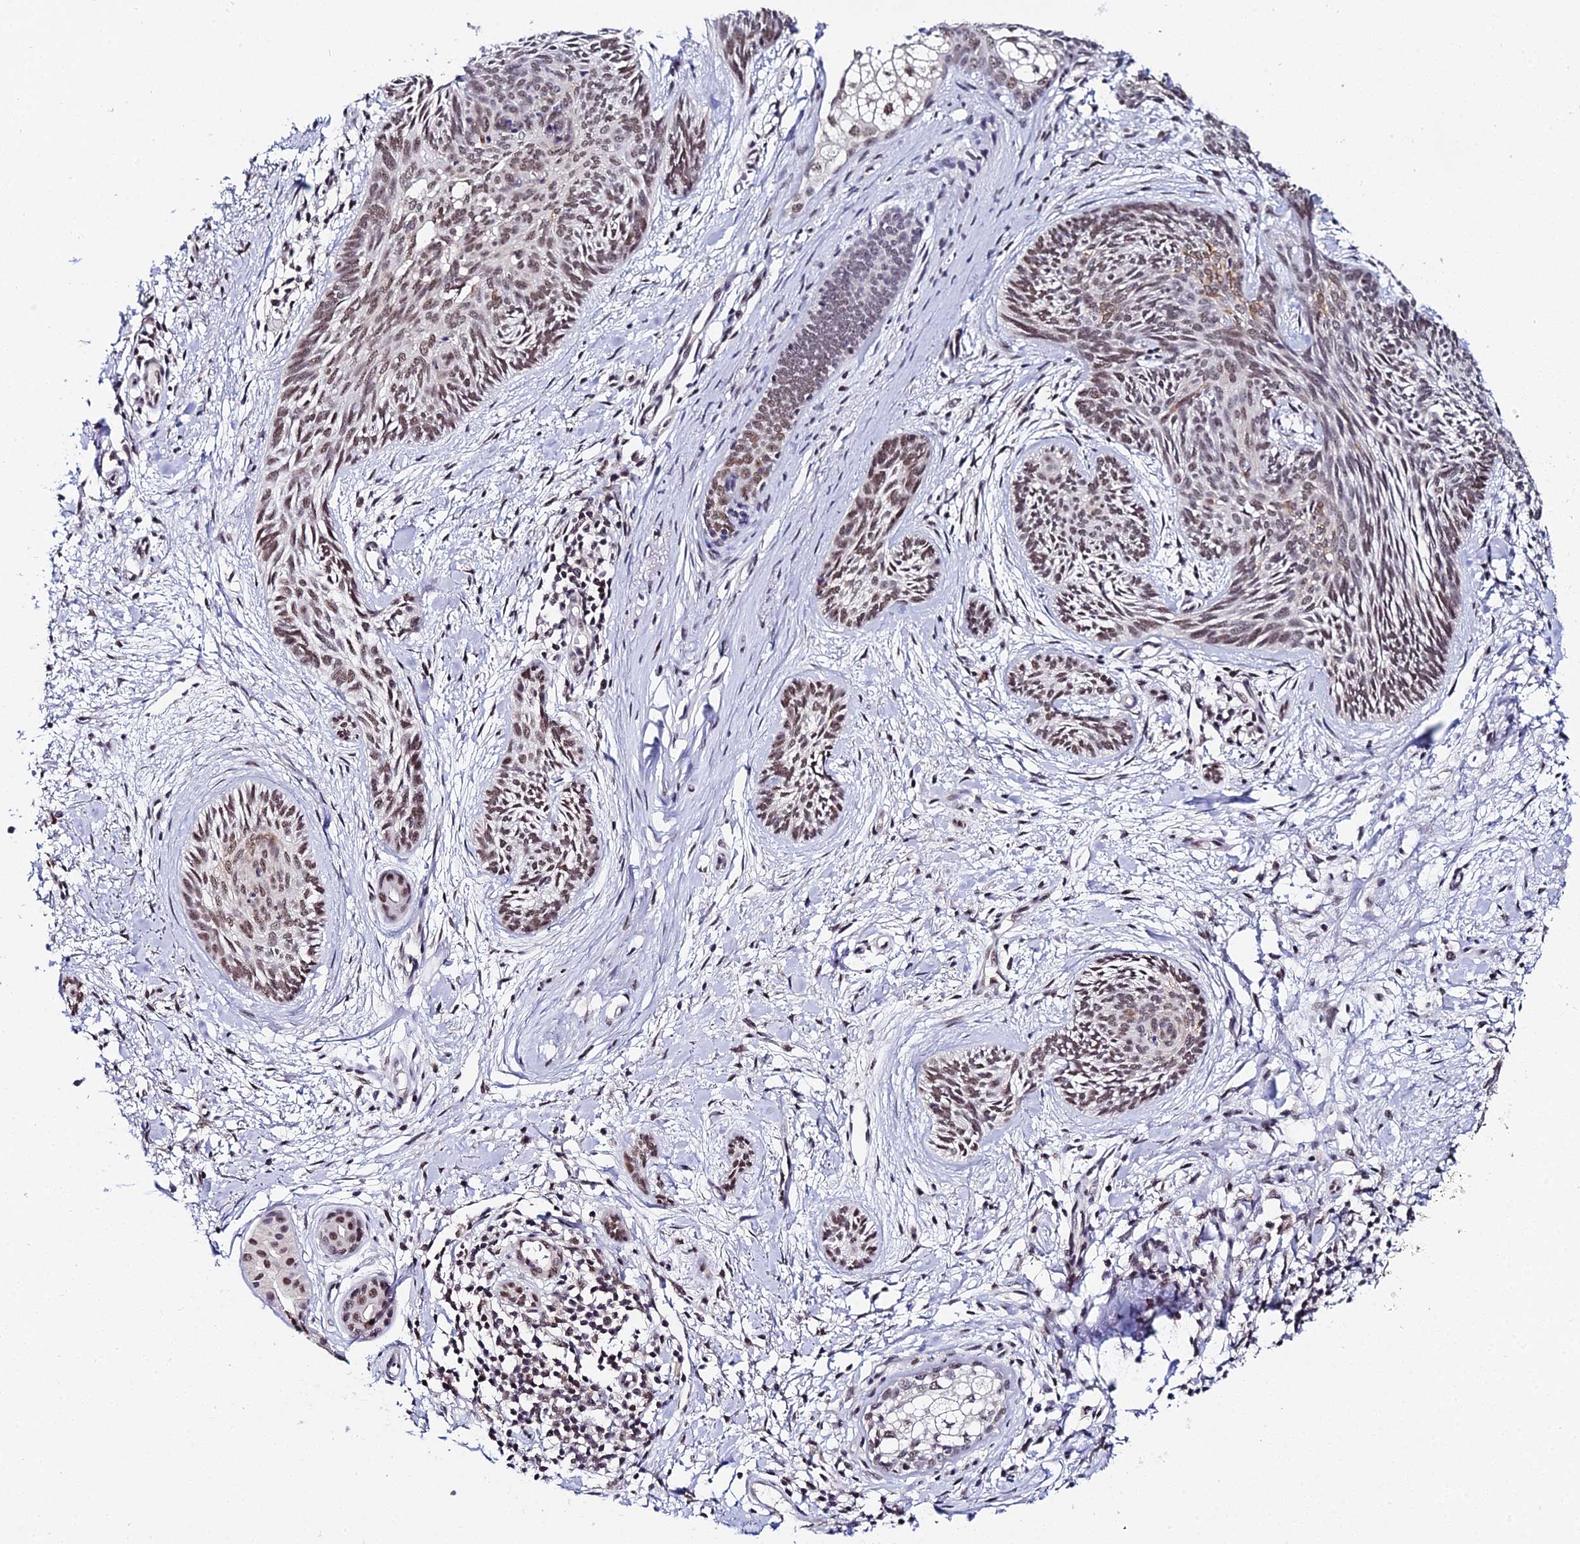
{"staining": {"intensity": "moderate", "quantity": ">75%", "location": "nuclear"}, "tissue": "skin cancer", "cell_type": "Tumor cells", "image_type": "cancer", "snomed": [{"axis": "morphology", "description": "Basal cell carcinoma"}, {"axis": "topography", "description": "Skin"}], "caption": "Skin cancer (basal cell carcinoma) stained with IHC reveals moderate nuclear positivity in about >75% of tumor cells. Nuclei are stained in blue.", "gene": "EXOSC3", "patient": {"sex": "female", "age": 81}}